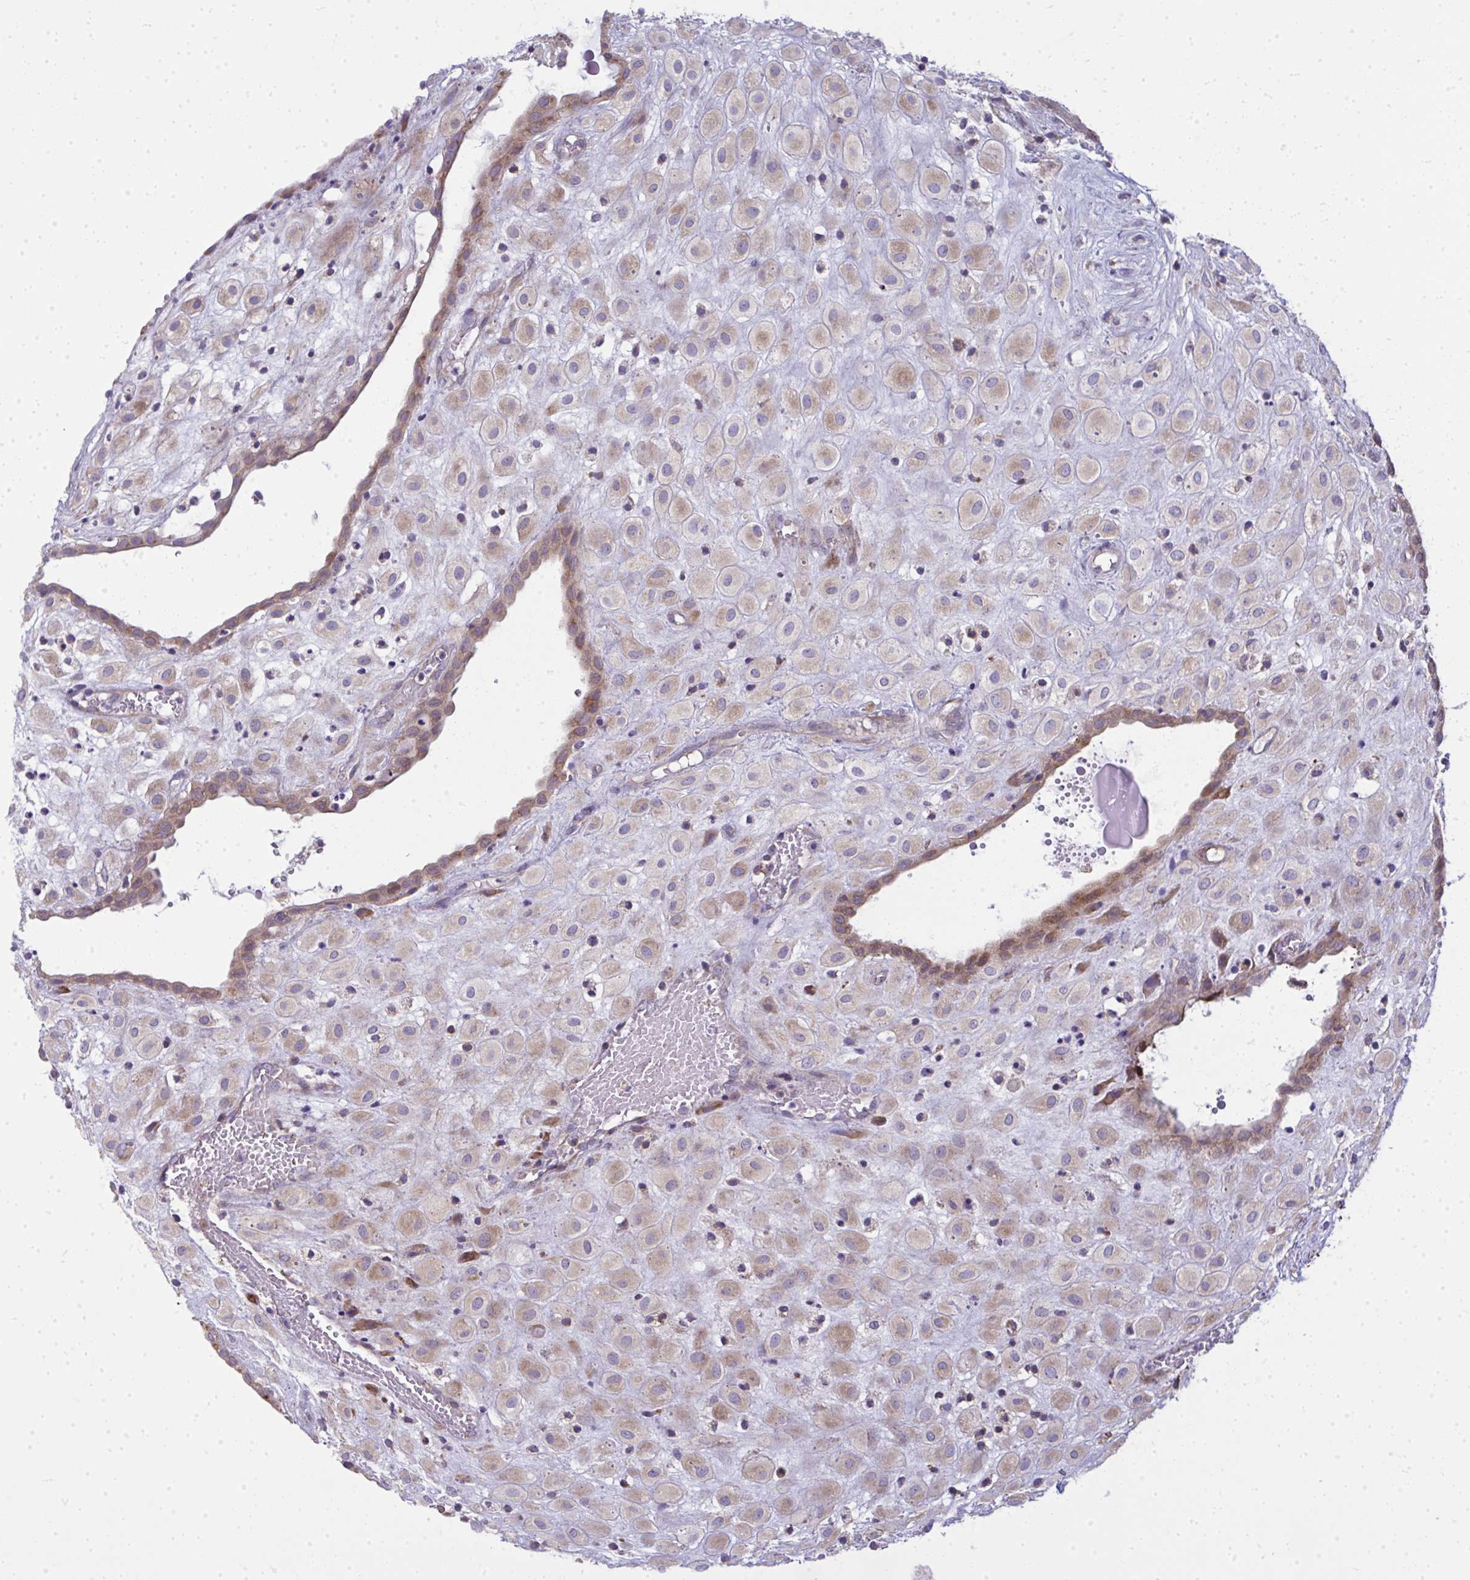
{"staining": {"intensity": "weak", "quantity": ">75%", "location": "cytoplasmic/membranous"}, "tissue": "placenta", "cell_type": "Decidual cells", "image_type": "normal", "snomed": [{"axis": "morphology", "description": "Normal tissue, NOS"}, {"axis": "topography", "description": "Placenta"}], "caption": "Immunohistochemistry (DAB) staining of benign placenta displays weak cytoplasmic/membranous protein positivity in about >75% of decidual cells. Immunohistochemistry stains the protein in brown and the nuclei are stained blue.", "gene": "GFPT2", "patient": {"sex": "female", "age": 24}}